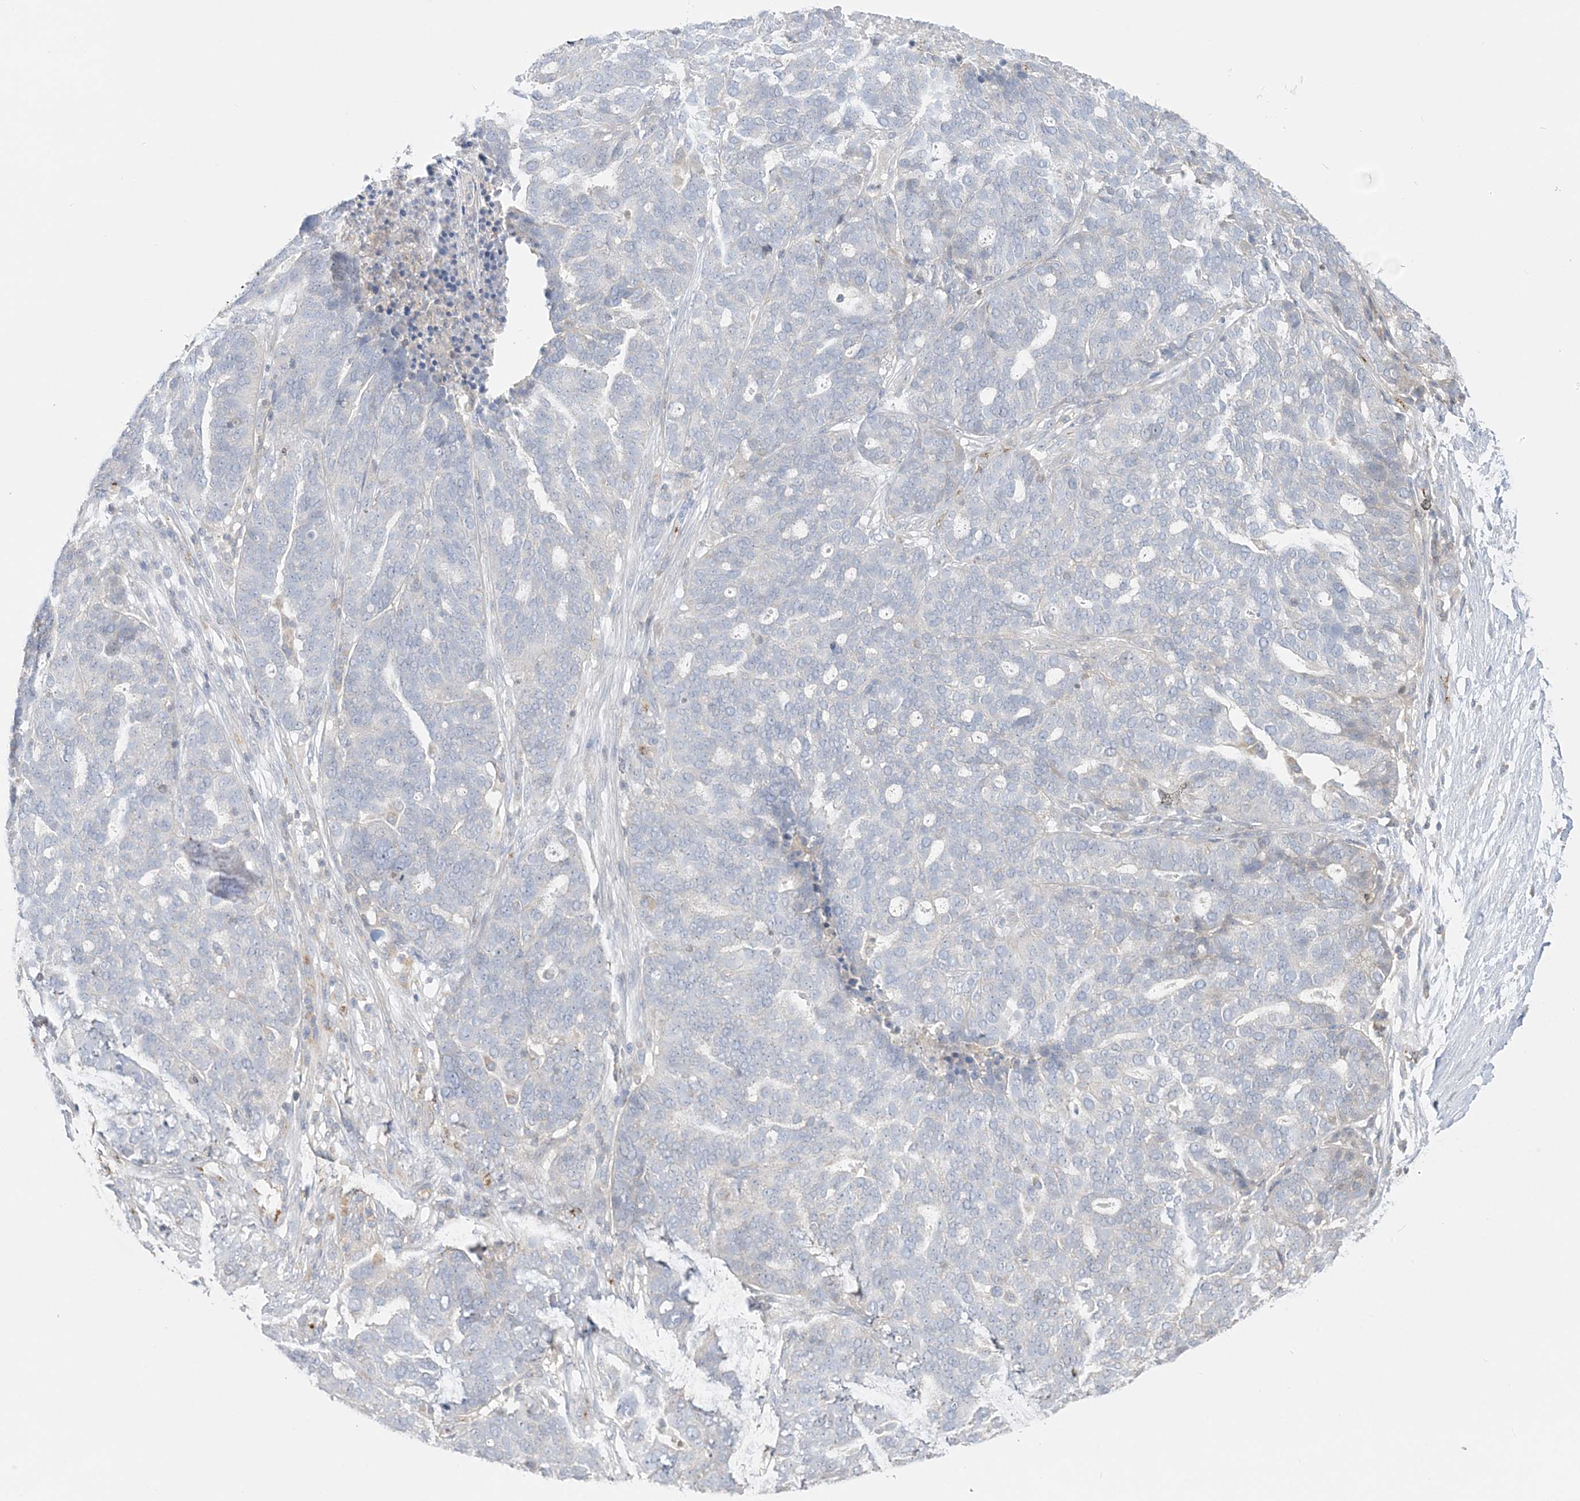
{"staining": {"intensity": "negative", "quantity": "none", "location": "none"}, "tissue": "ovarian cancer", "cell_type": "Tumor cells", "image_type": "cancer", "snomed": [{"axis": "morphology", "description": "Cystadenocarcinoma, serous, NOS"}, {"axis": "topography", "description": "Ovary"}], "caption": "Immunohistochemistry of ovarian cancer exhibits no expression in tumor cells.", "gene": "INPP1", "patient": {"sex": "female", "age": 59}}